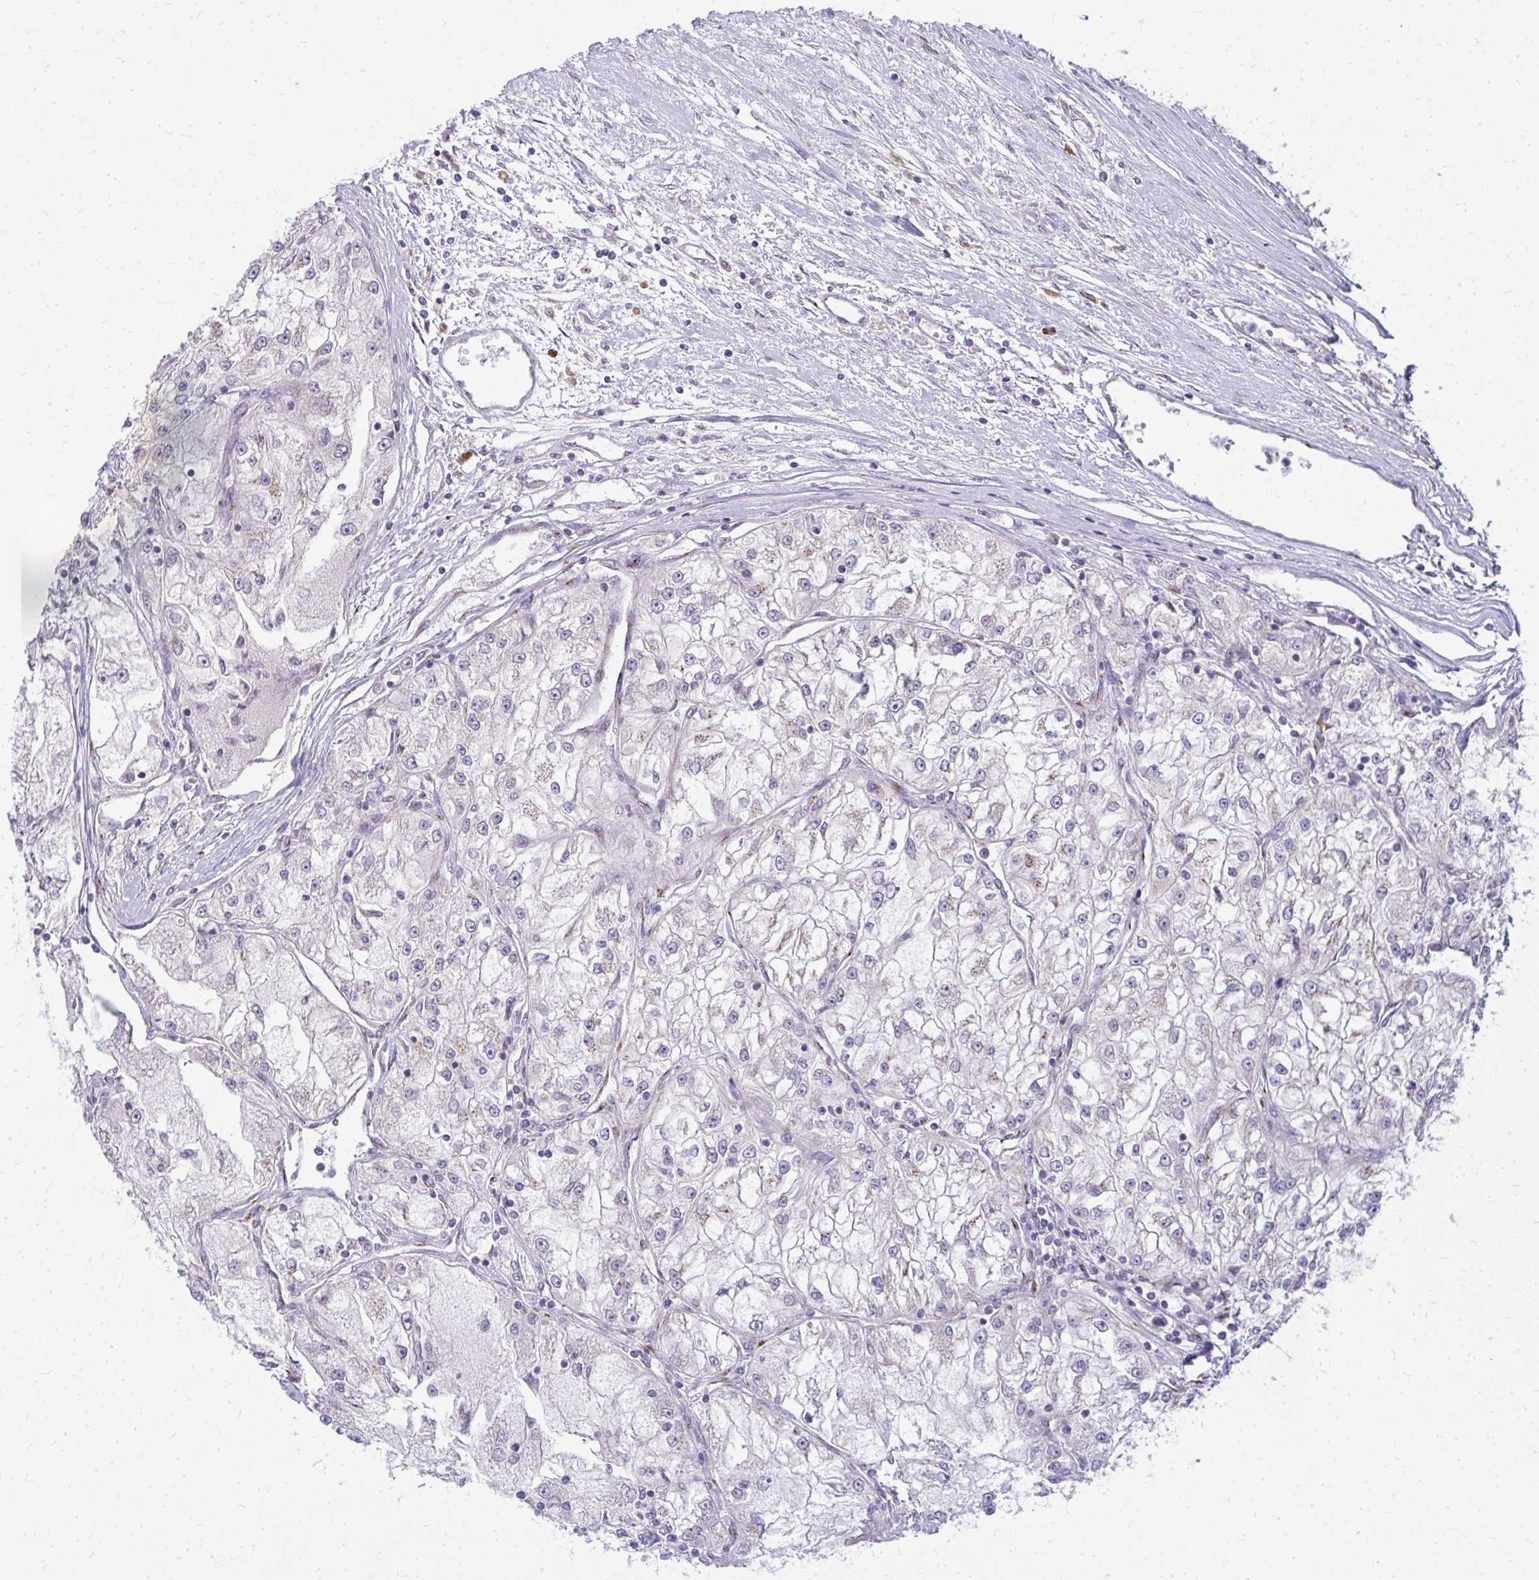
{"staining": {"intensity": "negative", "quantity": "none", "location": "none"}, "tissue": "renal cancer", "cell_type": "Tumor cells", "image_type": "cancer", "snomed": [{"axis": "morphology", "description": "Adenocarcinoma, NOS"}, {"axis": "topography", "description": "Kidney"}], "caption": "This is an IHC image of renal adenocarcinoma. There is no staining in tumor cells.", "gene": "DTX4", "patient": {"sex": "female", "age": 72}}